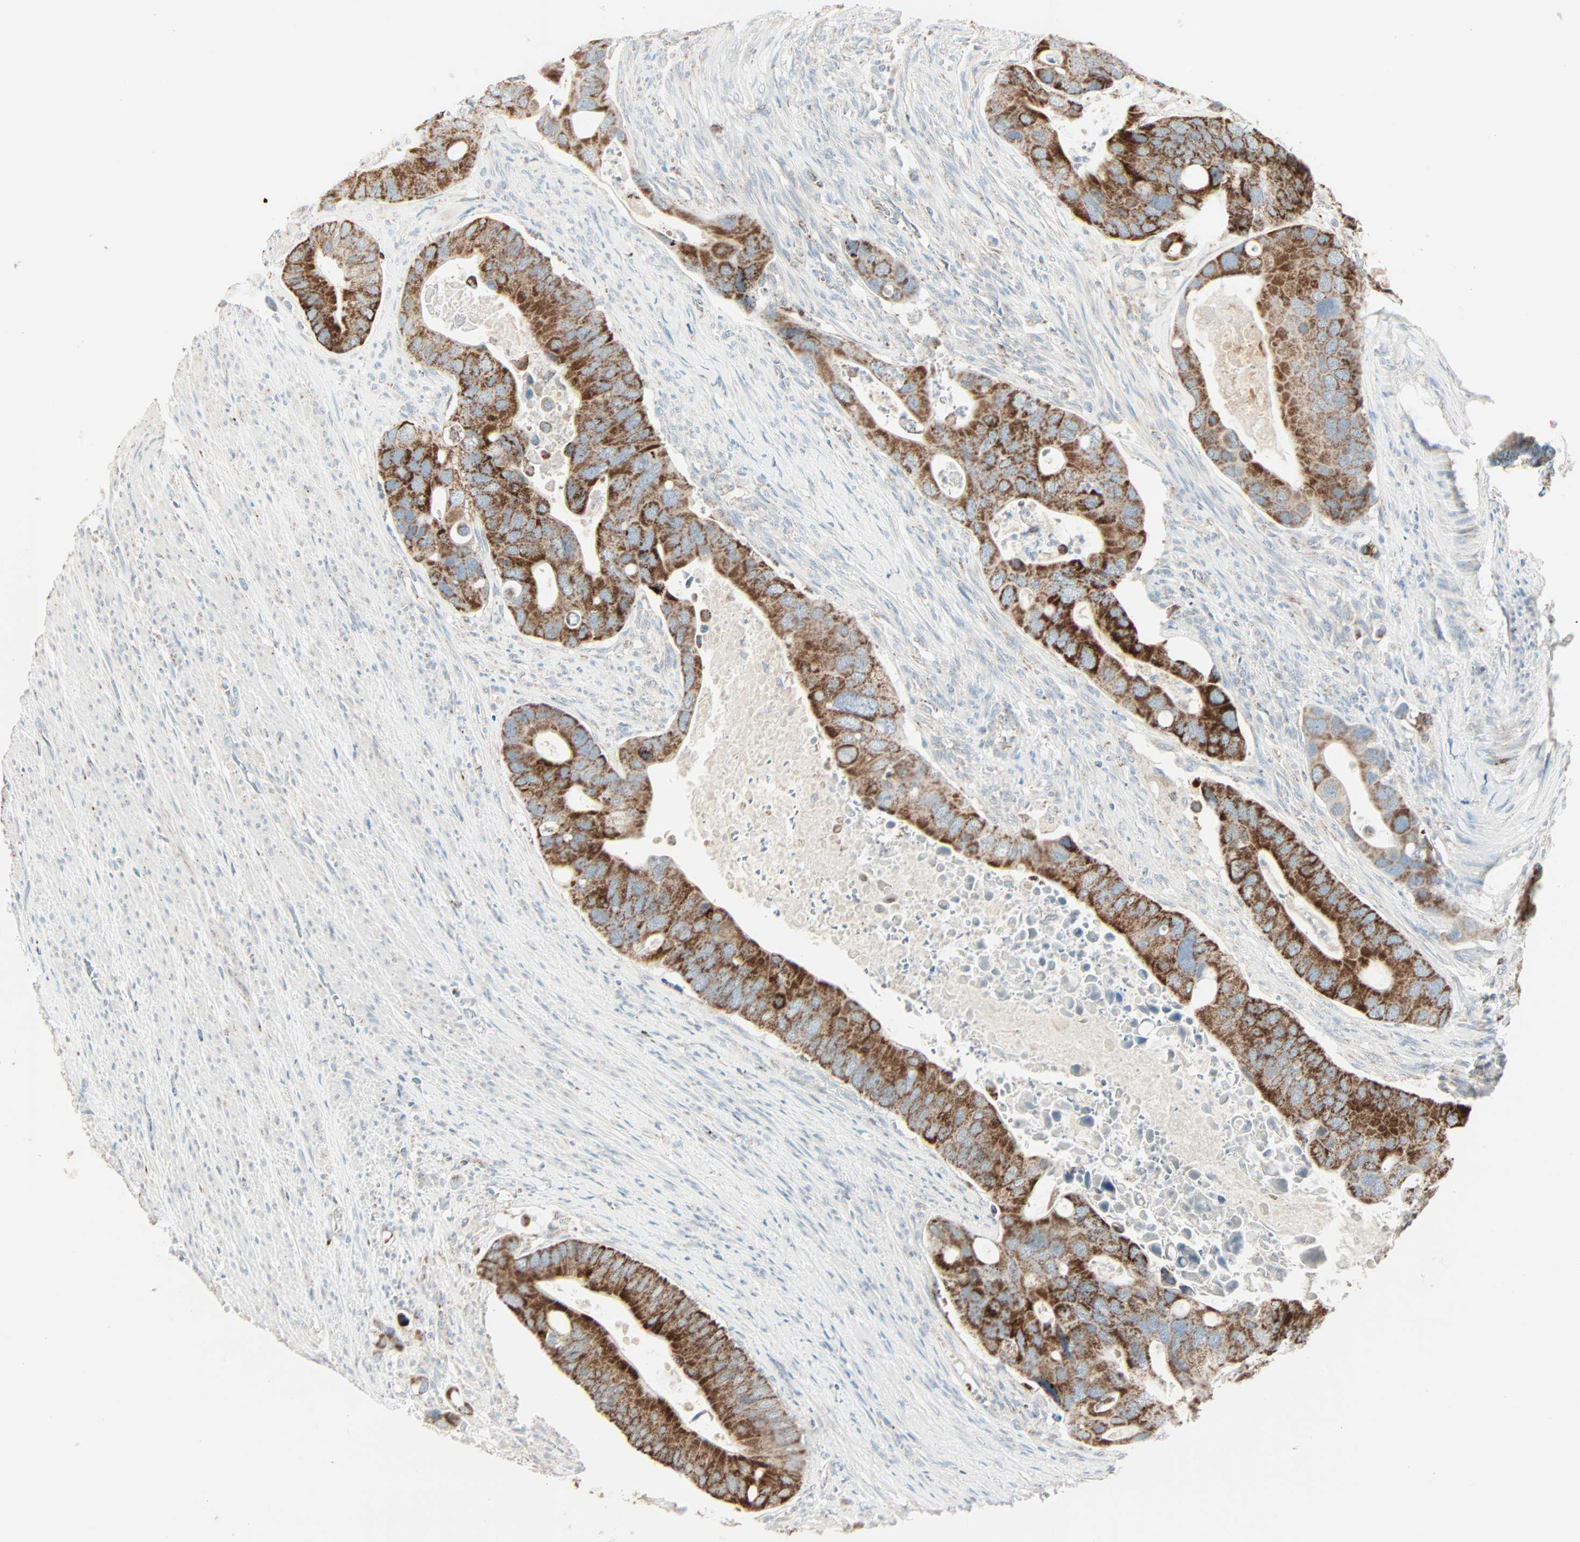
{"staining": {"intensity": "strong", "quantity": ">75%", "location": "cytoplasmic/membranous"}, "tissue": "colorectal cancer", "cell_type": "Tumor cells", "image_type": "cancer", "snomed": [{"axis": "morphology", "description": "Adenocarcinoma, NOS"}, {"axis": "topography", "description": "Rectum"}], "caption": "Protein expression analysis of colorectal adenocarcinoma demonstrates strong cytoplasmic/membranous expression in about >75% of tumor cells.", "gene": "IDH2", "patient": {"sex": "female", "age": 57}}